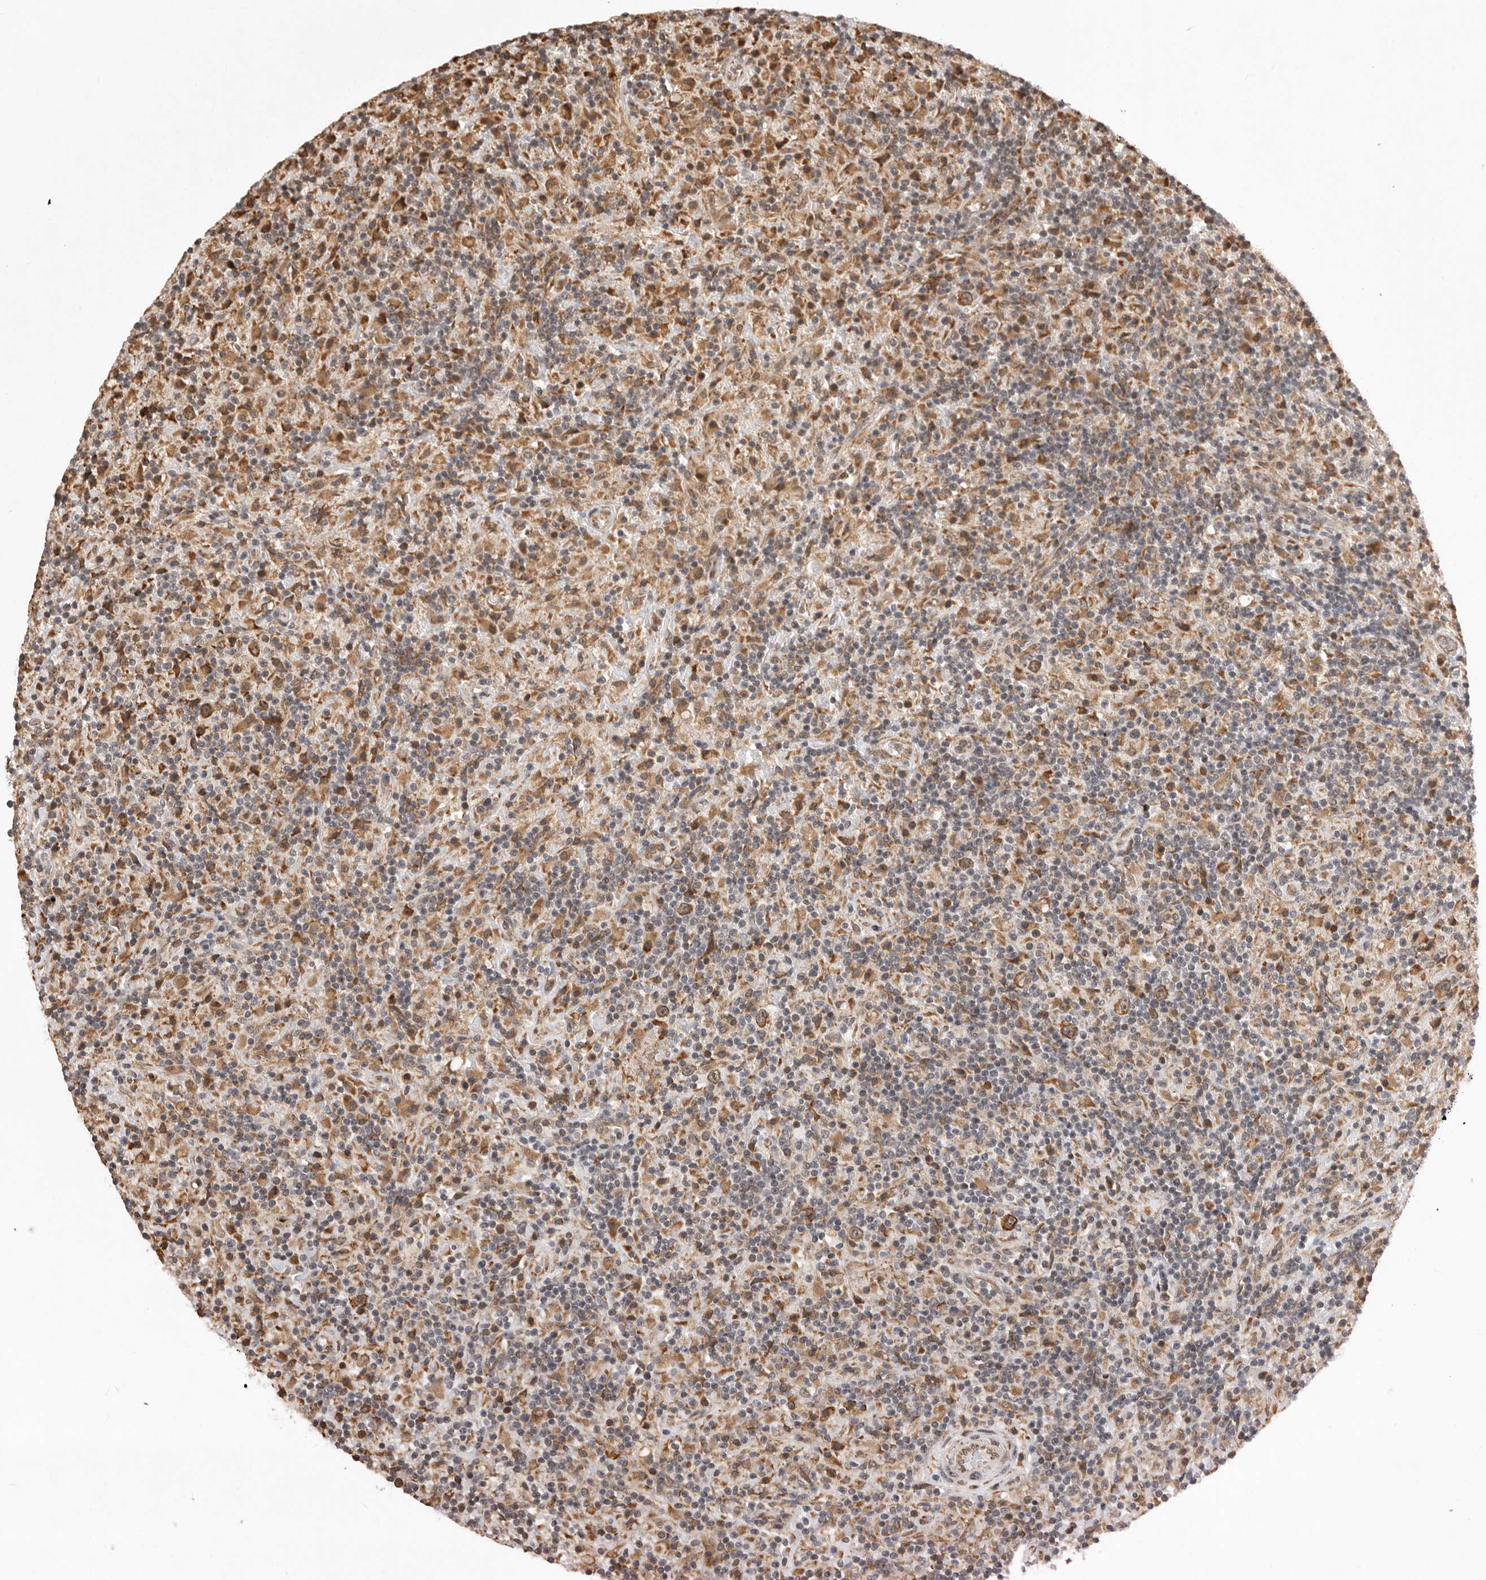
{"staining": {"intensity": "moderate", "quantity": ">75%", "location": "cytoplasmic/membranous"}, "tissue": "lymphoma", "cell_type": "Tumor cells", "image_type": "cancer", "snomed": [{"axis": "morphology", "description": "Hodgkin's disease, NOS"}, {"axis": "topography", "description": "Lymph node"}], "caption": "Tumor cells display moderate cytoplasmic/membranous positivity in approximately >75% of cells in Hodgkin's disease. (Brightfield microscopy of DAB IHC at high magnification).", "gene": "ZNF83", "patient": {"sex": "male", "age": 70}}